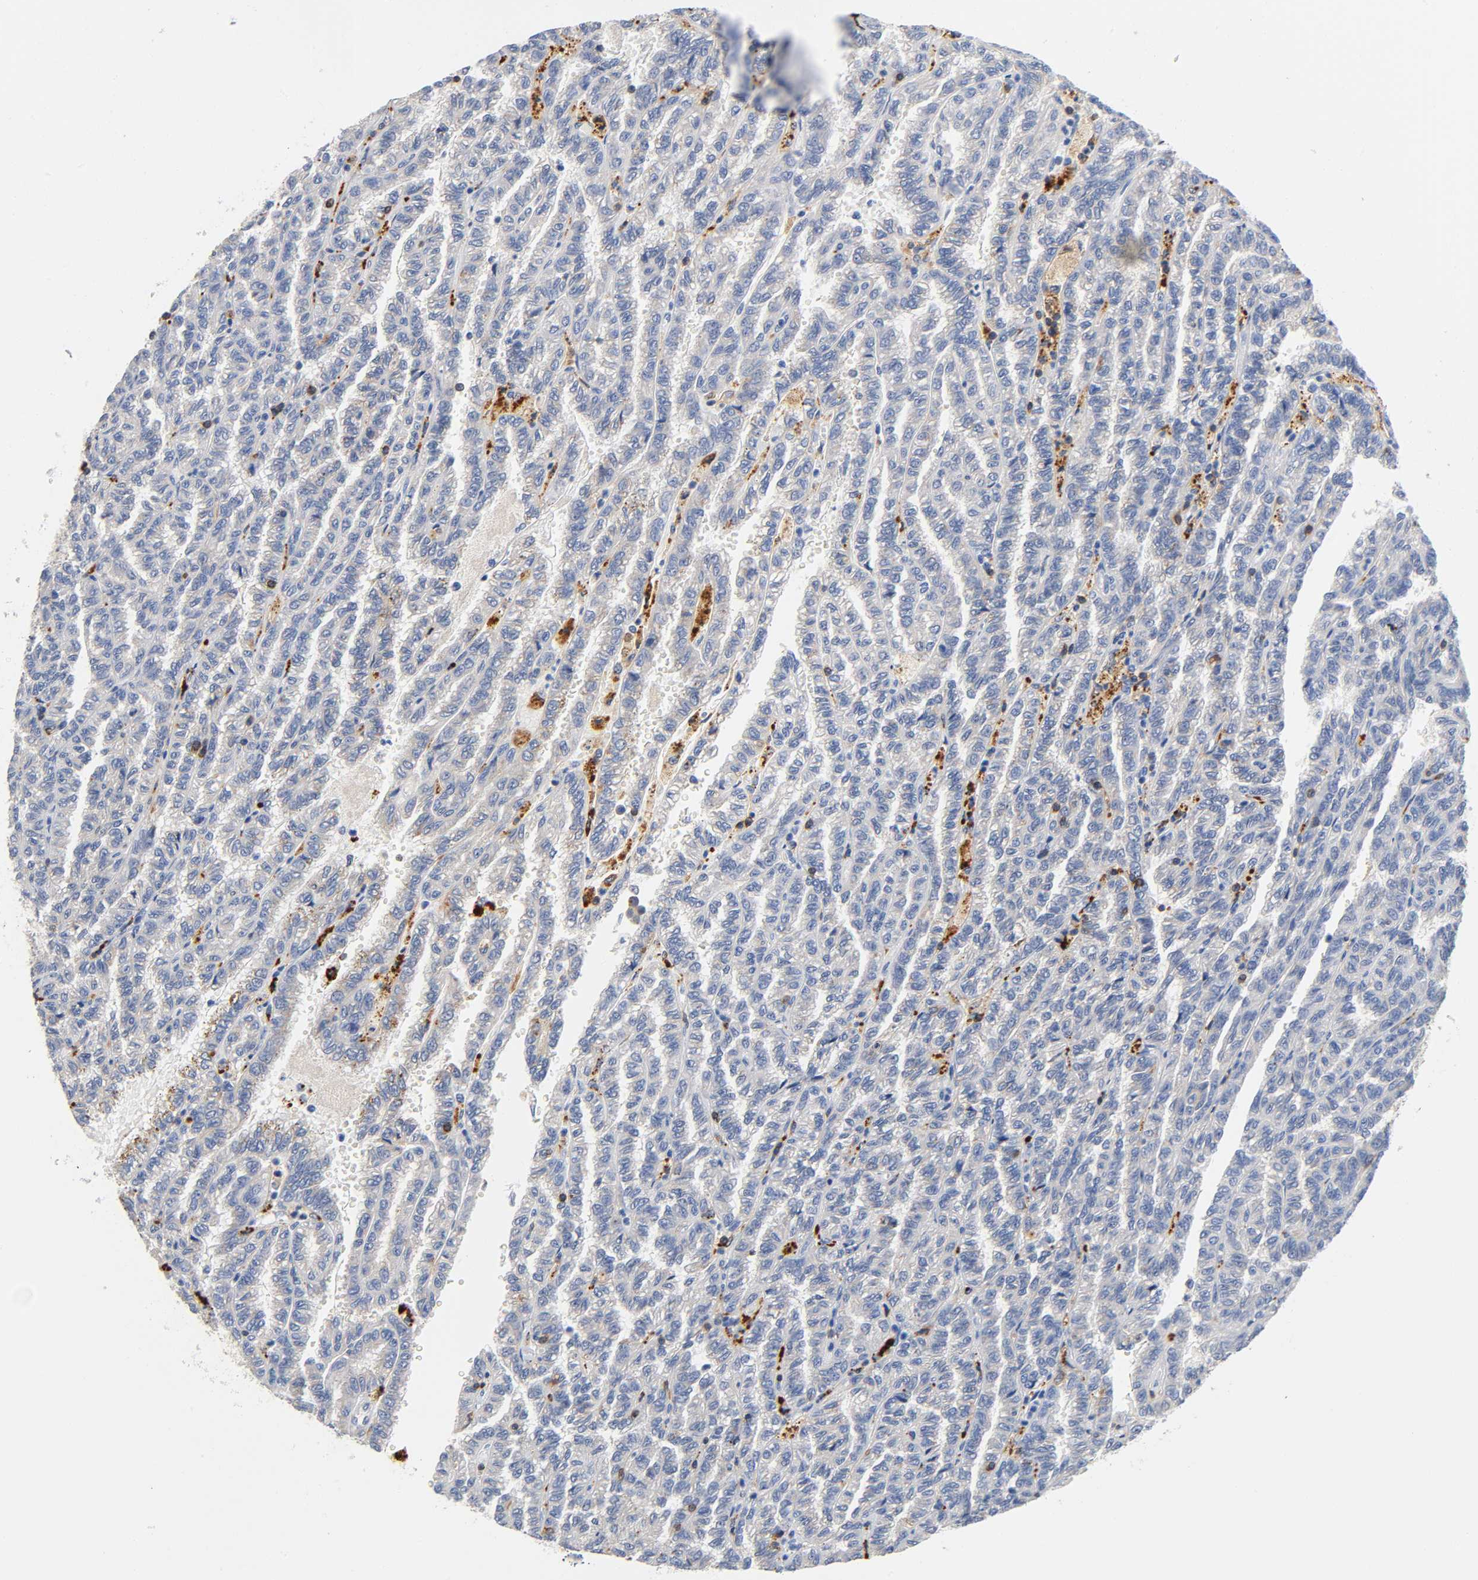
{"staining": {"intensity": "negative", "quantity": "none", "location": "none"}, "tissue": "renal cancer", "cell_type": "Tumor cells", "image_type": "cancer", "snomed": [{"axis": "morphology", "description": "Inflammation, NOS"}, {"axis": "morphology", "description": "Adenocarcinoma, NOS"}, {"axis": "topography", "description": "Kidney"}], "caption": "Image shows no significant protein positivity in tumor cells of renal cancer (adenocarcinoma).", "gene": "UCKL1", "patient": {"sex": "male", "age": 68}}